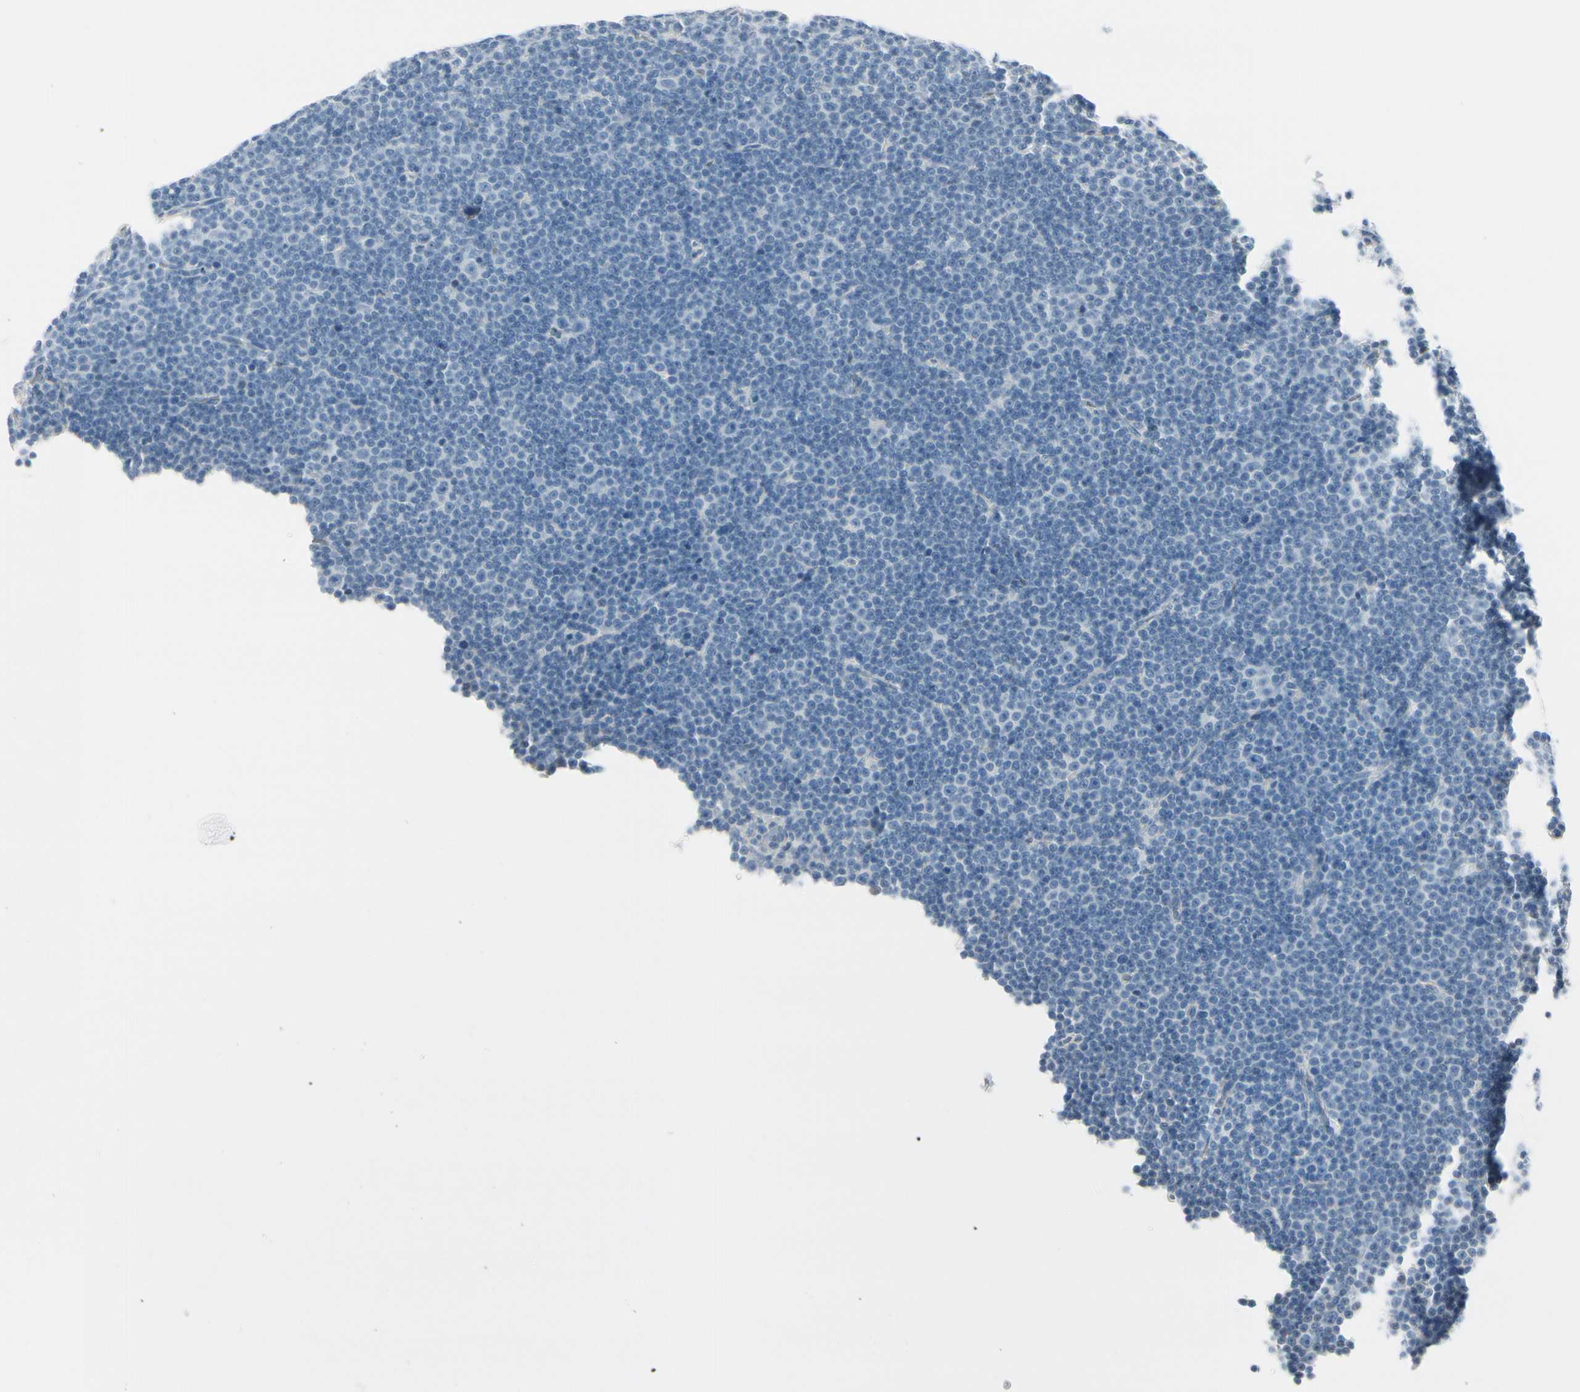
{"staining": {"intensity": "negative", "quantity": "none", "location": "none"}, "tissue": "lymphoma", "cell_type": "Tumor cells", "image_type": "cancer", "snomed": [{"axis": "morphology", "description": "Malignant lymphoma, non-Hodgkin's type, Low grade"}, {"axis": "topography", "description": "Lymph node"}], "caption": "DAB (3,3'-diaminobenzidine) immunohistochemical staining of human lymphoma exhibits no significant positivity in tumor cells. The staining is performed using DAB brown chromogen with nuclei counter-stained in using hematoxylin.", "gene": "CDHR5", "patient": {"sex": "female", "age": 67}}